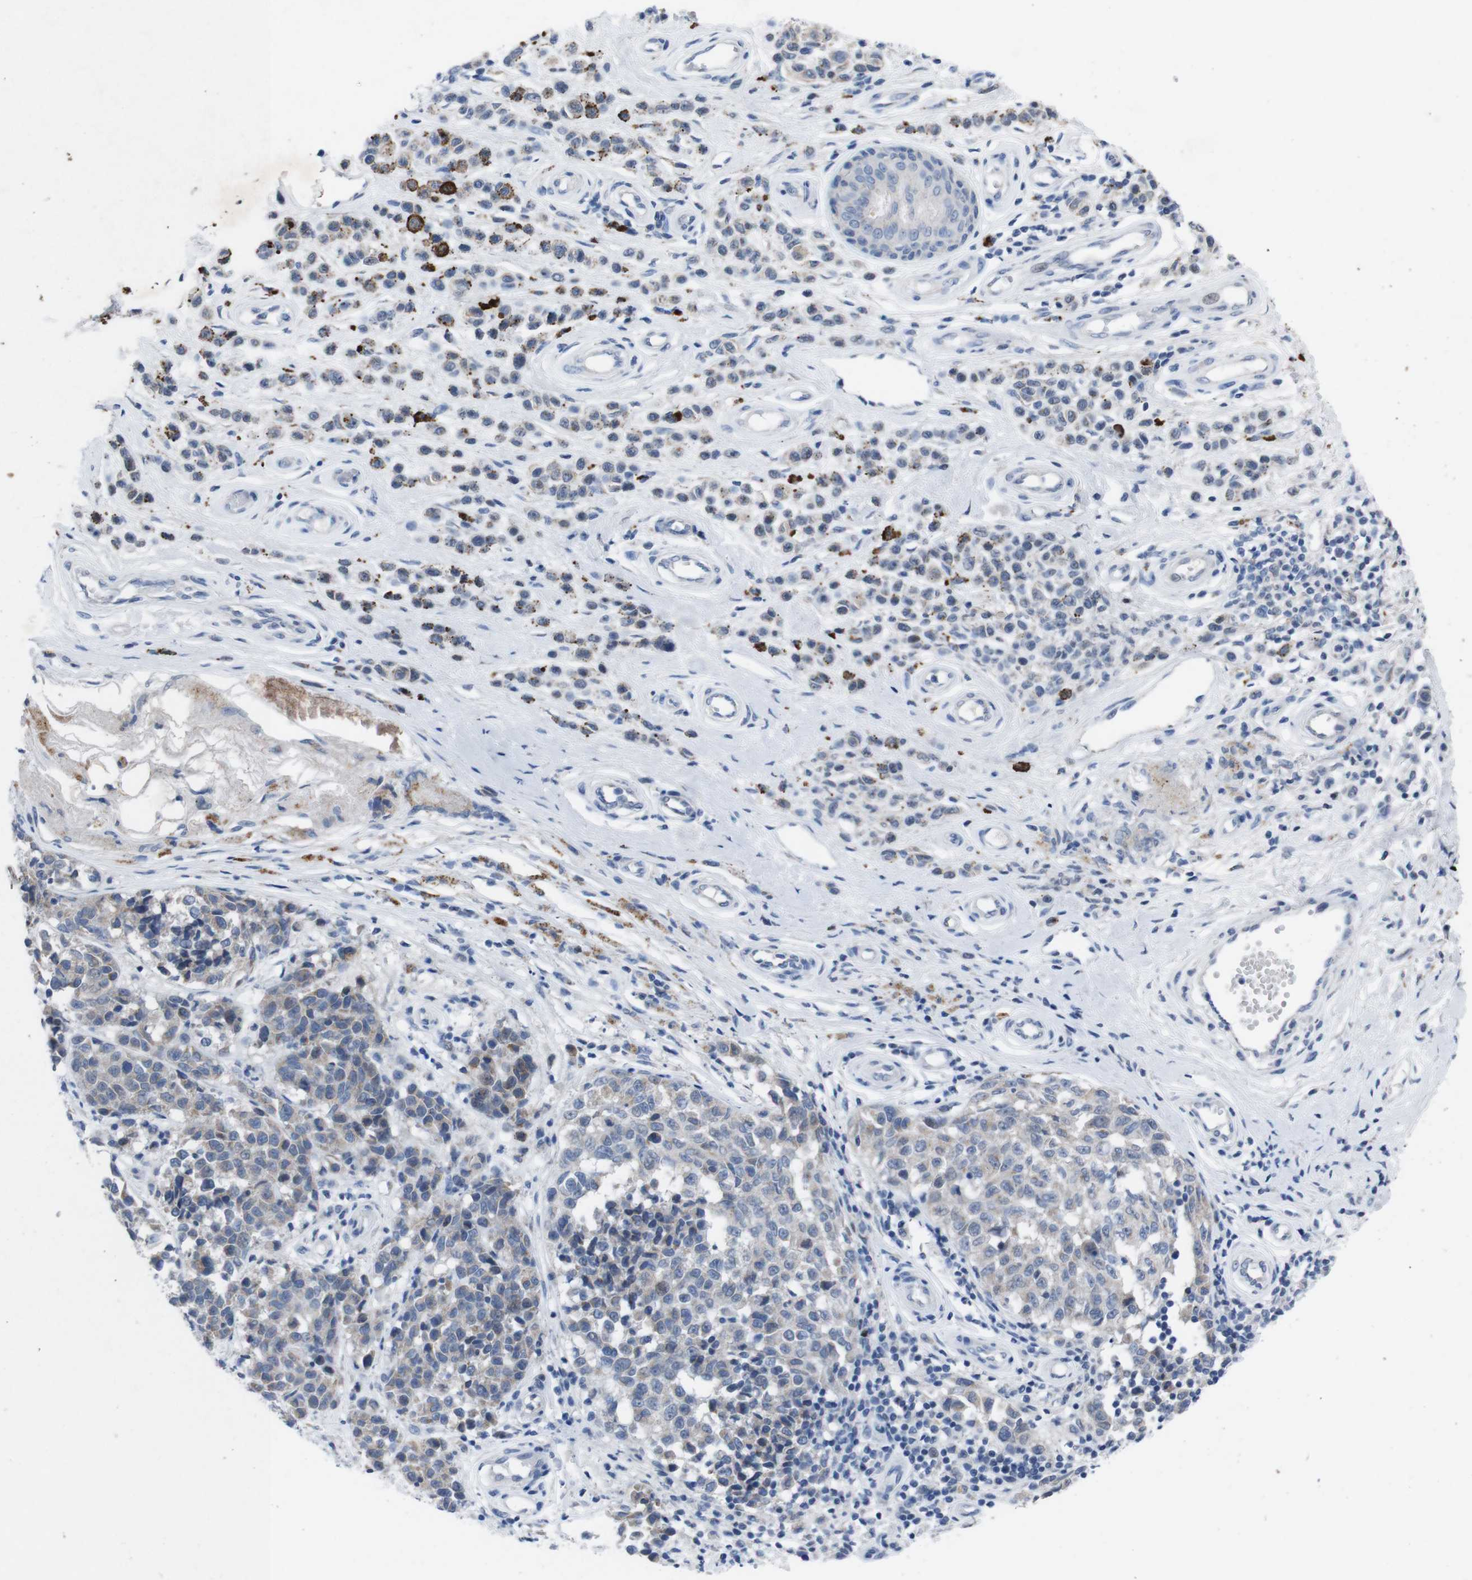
{"staining": {"intensity": "weak", "quantity": "<25%", "location": "cytoplasmic/membranous"}, "tissue": "melanoma", "cell_type": "Tumor cells", "image_type": "cancer", "snomed": [{"axis": "morphology", "description": "Malignant melanoma, NOS"}, {"axis": "topography", "description": "Skin"}], "caption": "DAB (3,3'-diaminobenzidine) immunohistochemical staining of melanoma shows no significant expression in tumor cells.", "gene": "IRF4", "patient": {"sex": "female", "age": 64}}